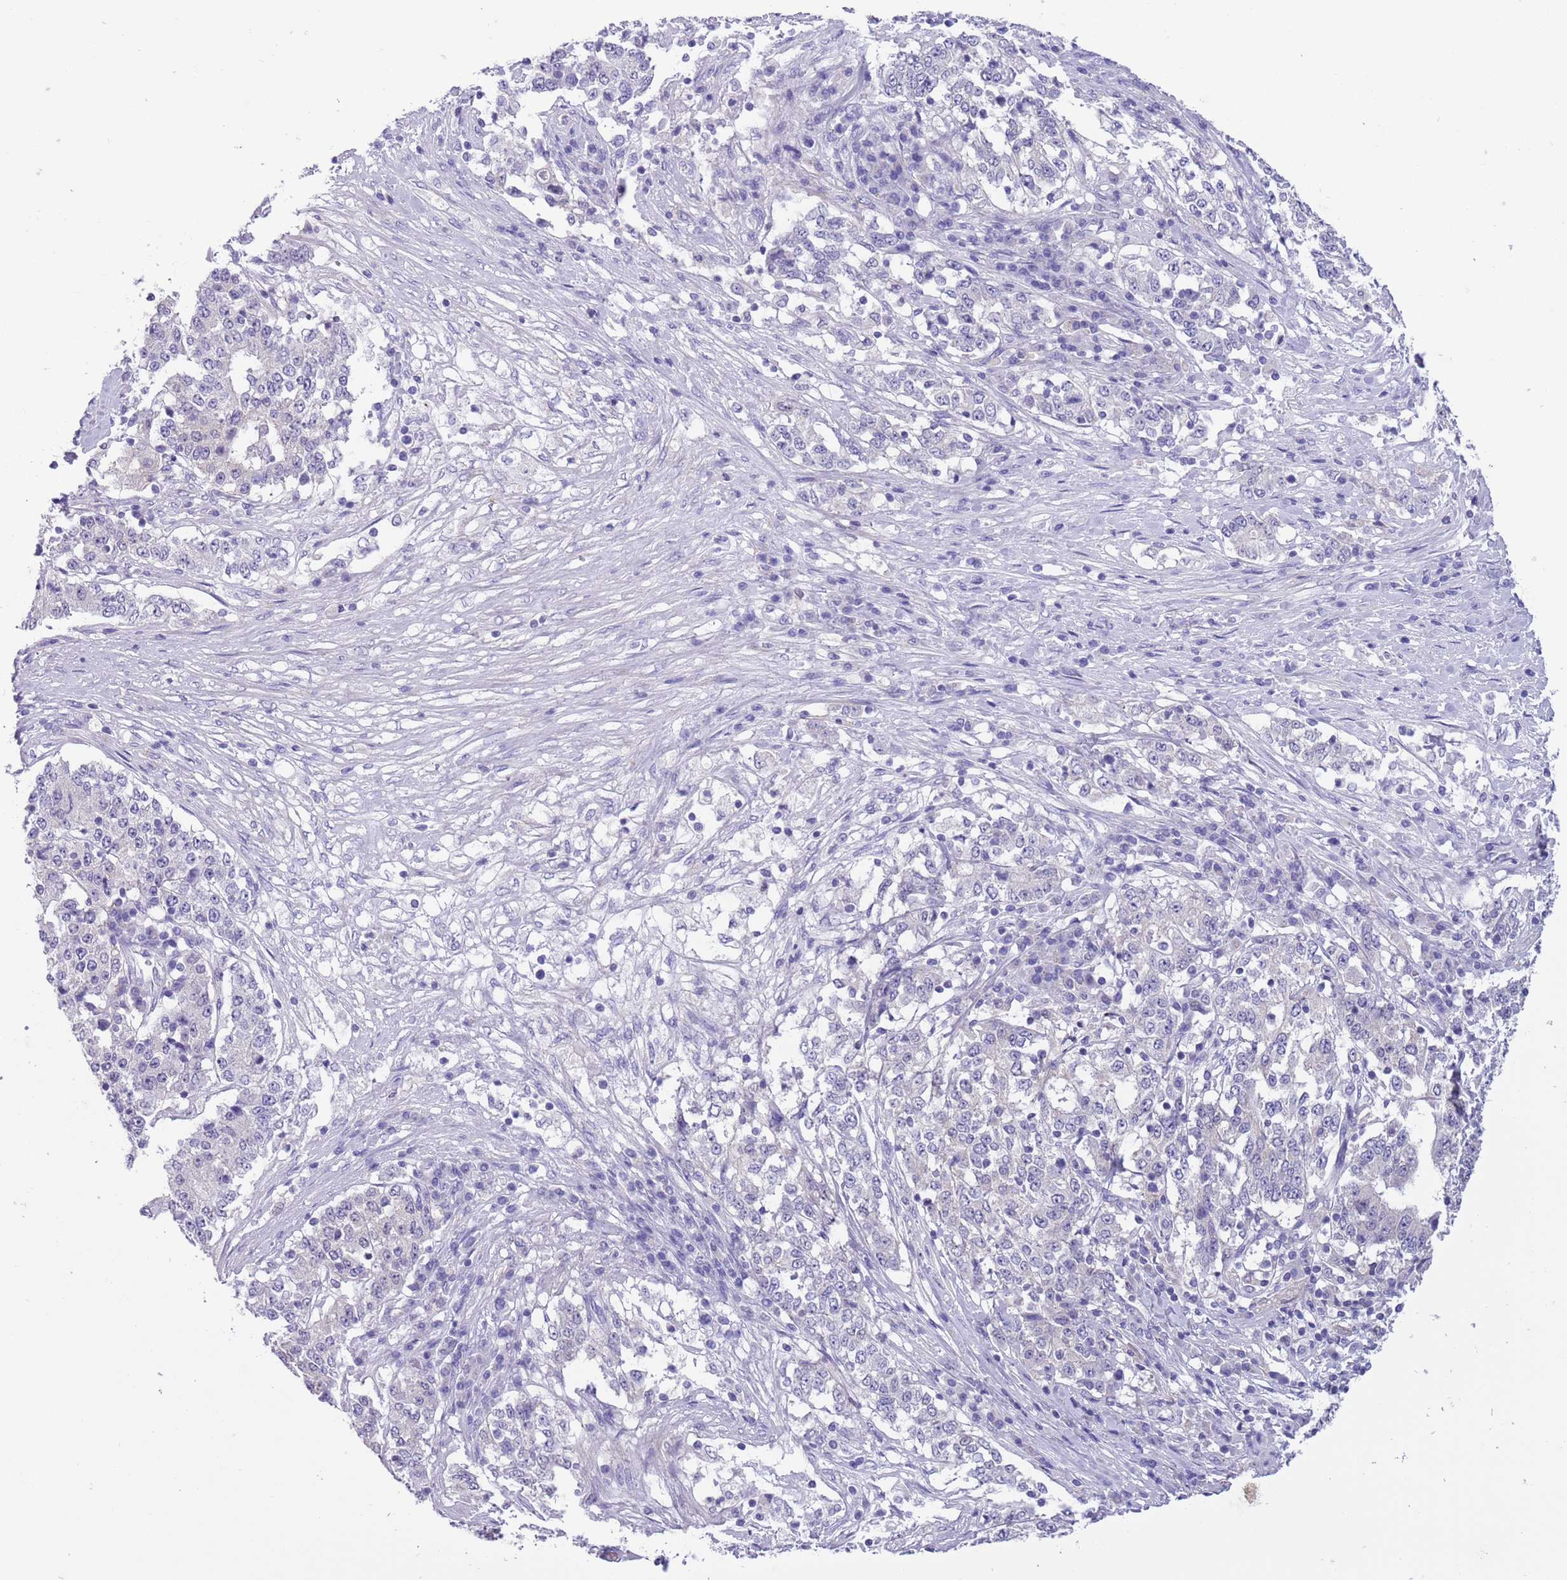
{"staining": {"intensity": "negative", "quantity": "none", "location": "none"}, "tissue": "stomach cancer", "cell_type": "Tumor cells", "image_type": "cancer", "snomed": [{"axis": "morphology", "description": "Adenocarcinoma, NOS"}, {"axis": "topography", "description": "Stomach"}], "caption": "Micrograph shows no protein positivity in tumor cells of stomach adenocarcinoma tissue.", "gene": "PFKFB2", "patient": {"sex": "male", "age": 59}}